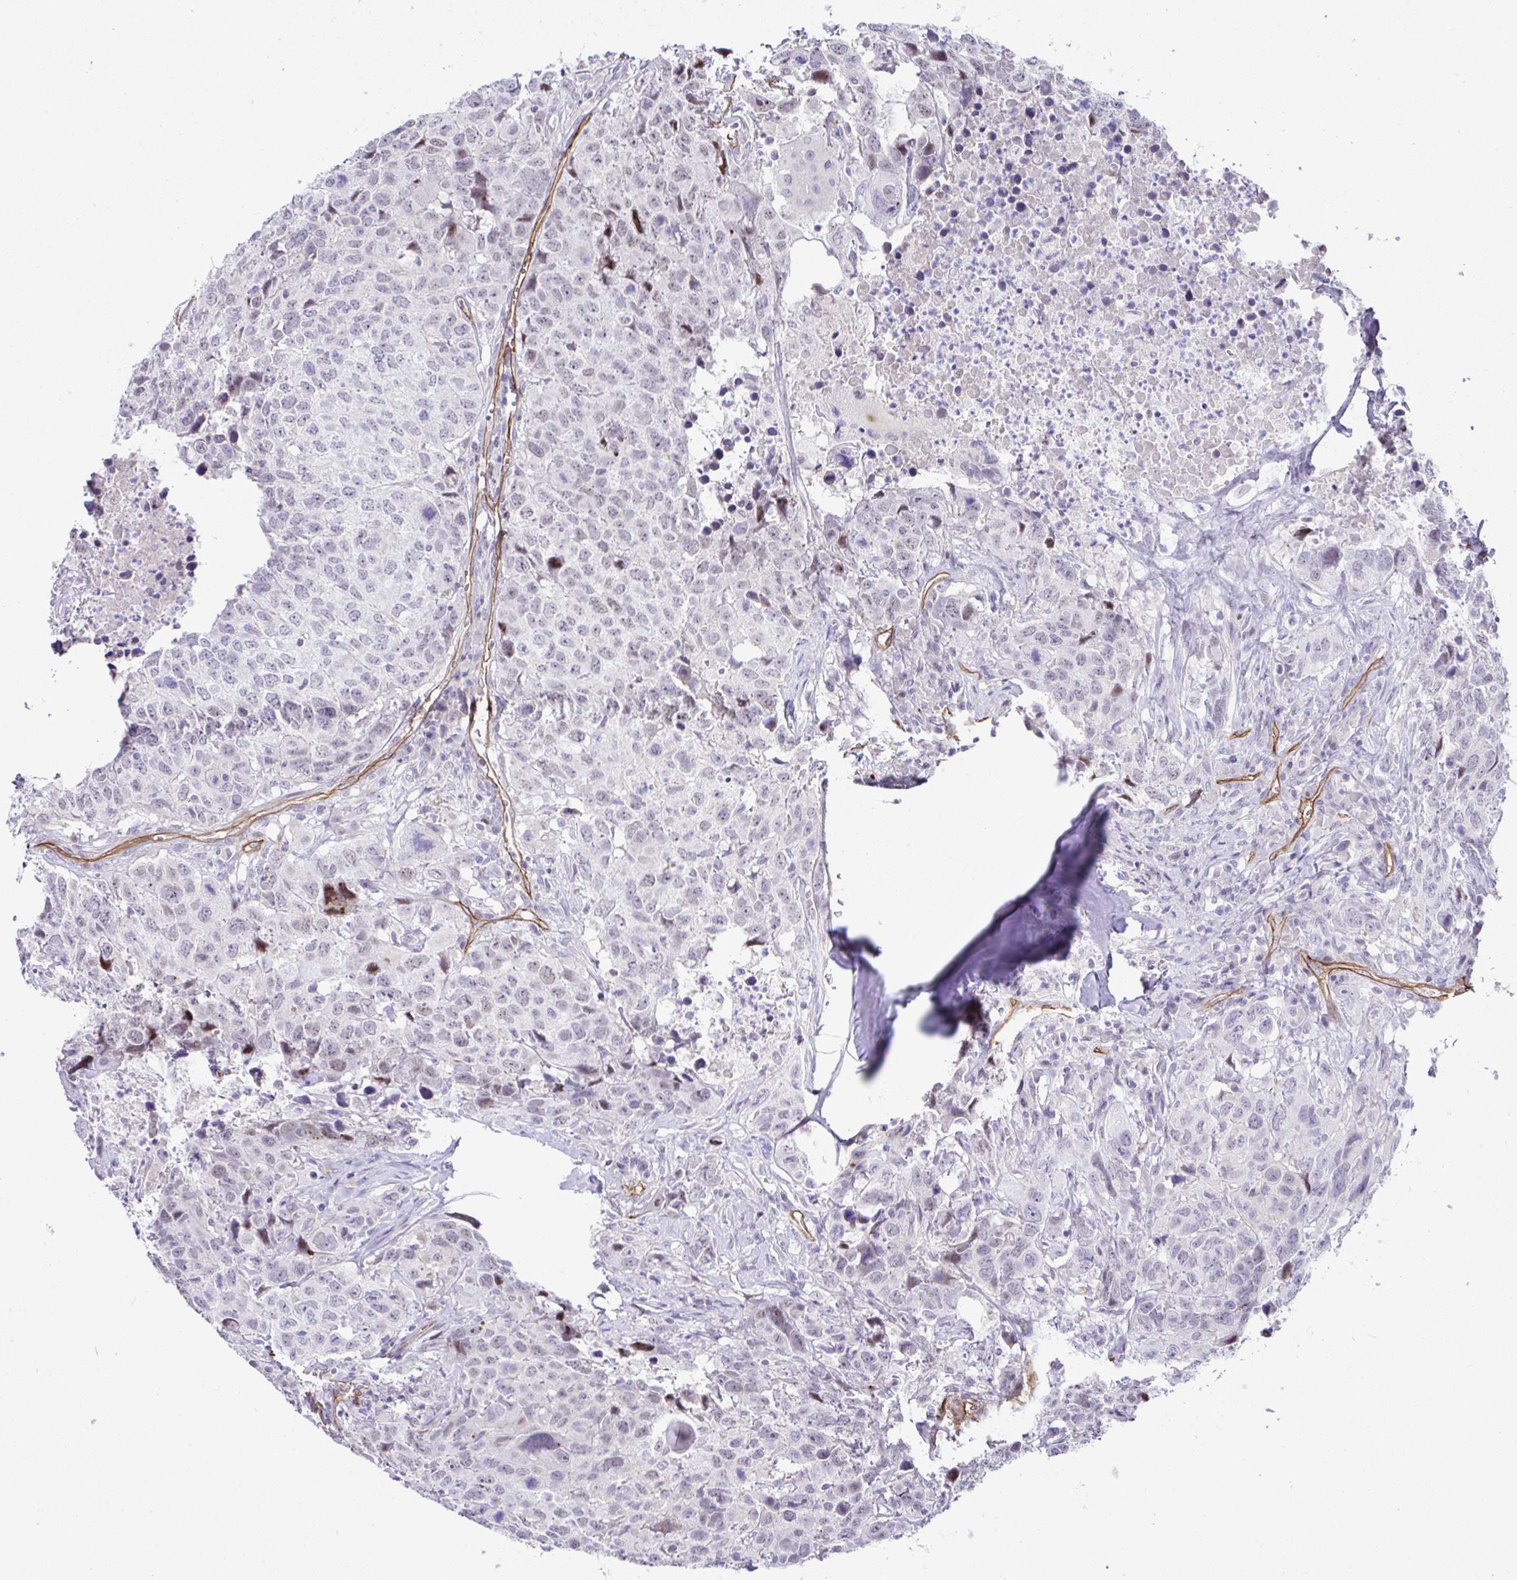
{"staining": {"intensity": "weak", "quantity": "<25%", "location": "nuclear"}, "tissue": "head and neck cancer", "cell_type": "Tumor cells", "image_type": "cancer", "snomed": [{"axis": "morphology", "description": "Normal tissue, NOS"}, {"axis": "morphology", "description": "Squamous cell carcinoma, NOS"}, {"axis": "topography", "description": "Skeletal muscle"}, {"axis": "topography", "description": "Vascular tissue"}, {"axis": "topography", "description": "Peripheral nerve tissue"}, {"axis": "topography", "description": "Head-Neck"}], "caption": "IHC micrograph of neoplastic tissue: head and neck cancer stained with DAB (3,3'-diaminobenzidine) exhibits no significant protein expression in tumor cells.", "gene": "FBXO34", "patient": {"sex": "male", "age": 66}}